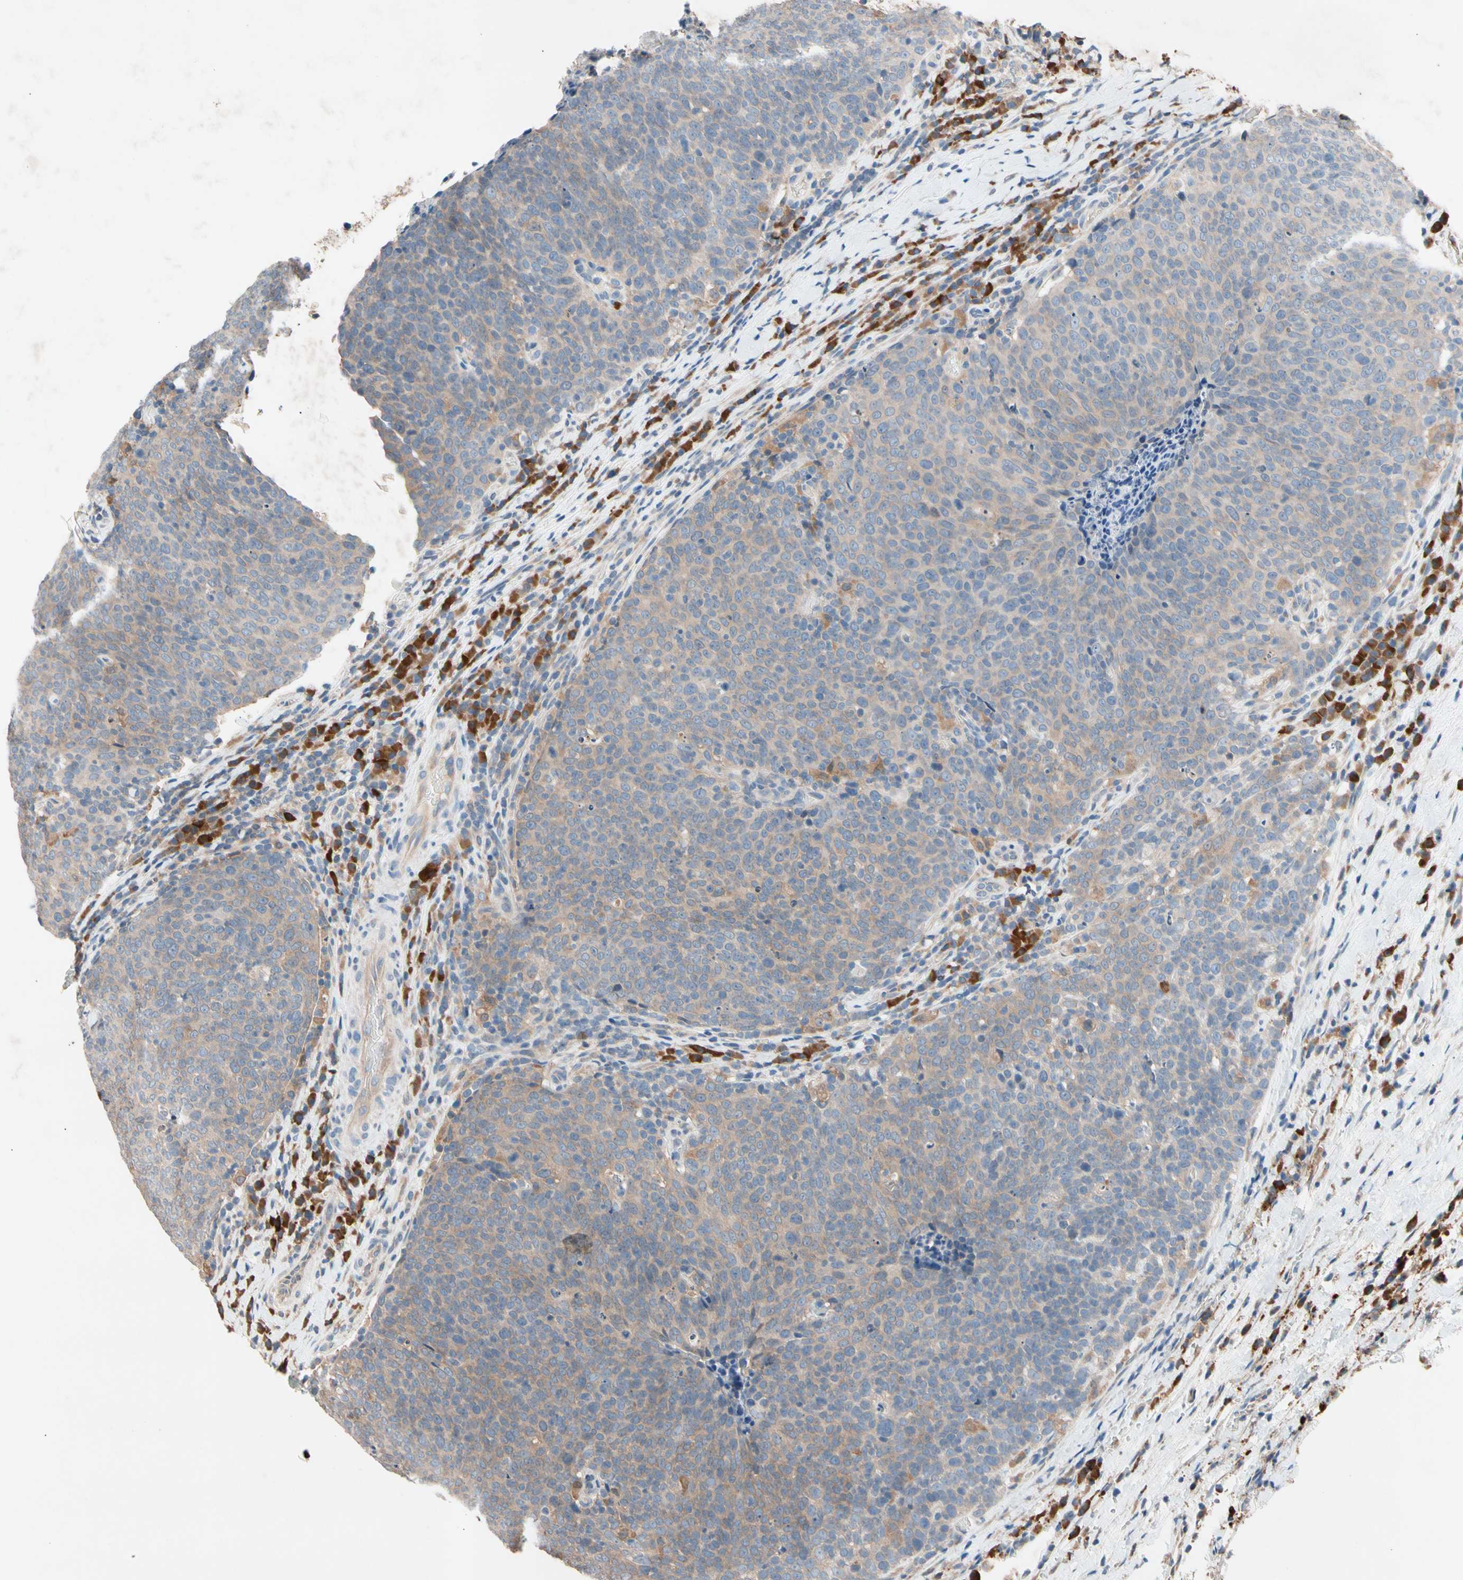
{"staining": {"intensity": "weak", "quantity": ">75%", "location": "cytoplasmic/membranous"}, "tissue": "head and neck cancer", "cell_type": "Tumor cells", "image_type": "cancer", "snomed": [{"axis": "morphology", "description": "Squamous cell carcinoma, NOS"}, {"axis": "morphology", "description": "Squamous cell carcinoma, metastatic, NOS"}, {"axis": "topography", "description": "Lymph node"}, {"axis": "topography", "description": "Head-Neck"}], "caption": "Squamous cell carcinoma (head and neck) stained with a brown dye displays weak cytoplasmic/membranous positive positivity in approximately >75% of tumor cells.", "gene": "PRDX4", "patient": {"sex": "male", "age": 62}}